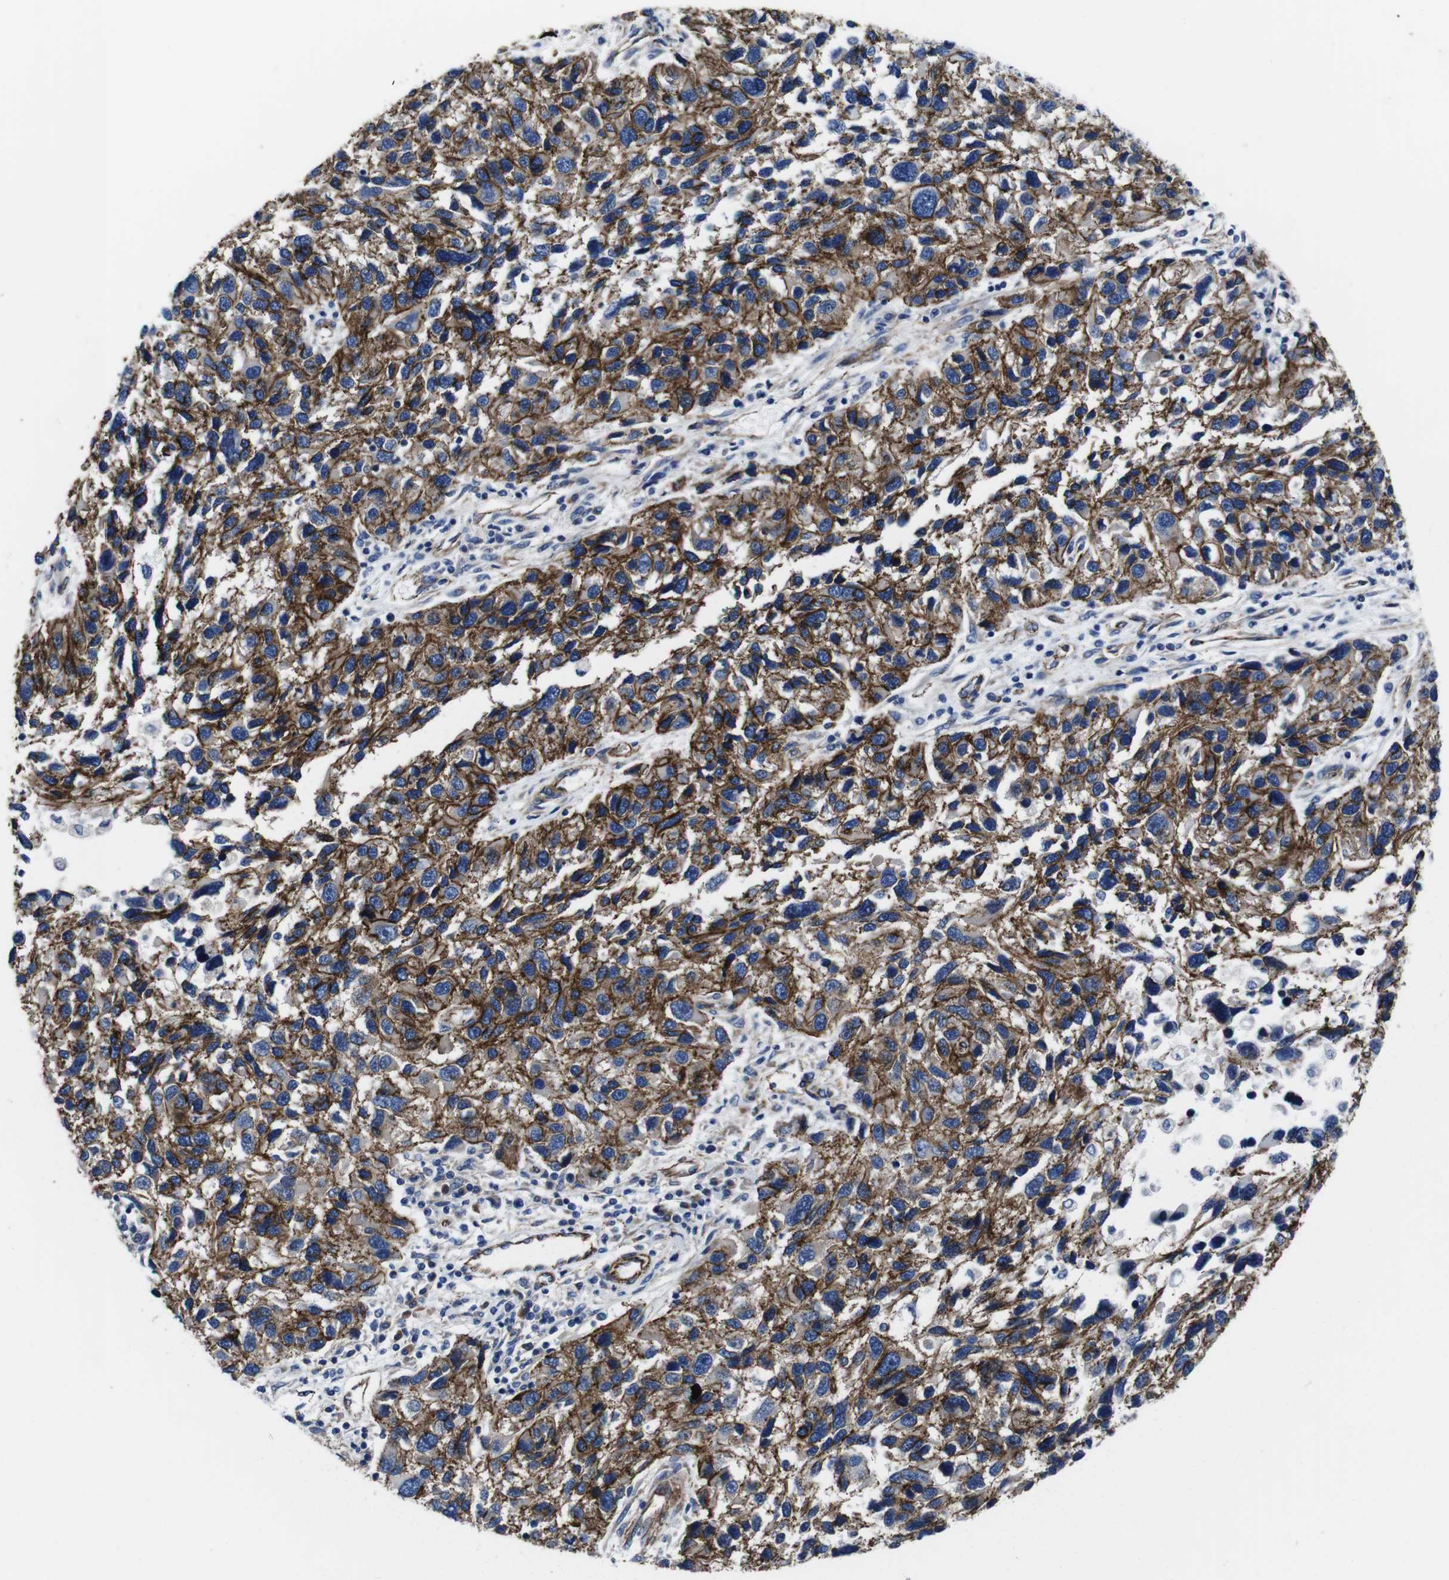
{"staining": {"intensity": "strong", "quantity": ">75%", "location": "cytoplasmic/membranous"}, "tissue": "melanoma", "cell_type": "Tumor cells", "image_type": "cancer", "snomed": [{"axis": "morphology", "description": "Malignant melanoma, NOS"}, {"axis": "topography", "description": "Skin"}], "caption": "Melanoma stained with immunohistochemistry (IHC) displays strong cytoplasmic/membranous staining in approximately >75% of tumor cells. The protein is shown in brown color, while the nuclei are stained blue.", "gene": "NUMB", "patient": {"sex": "male", "age": 53}}